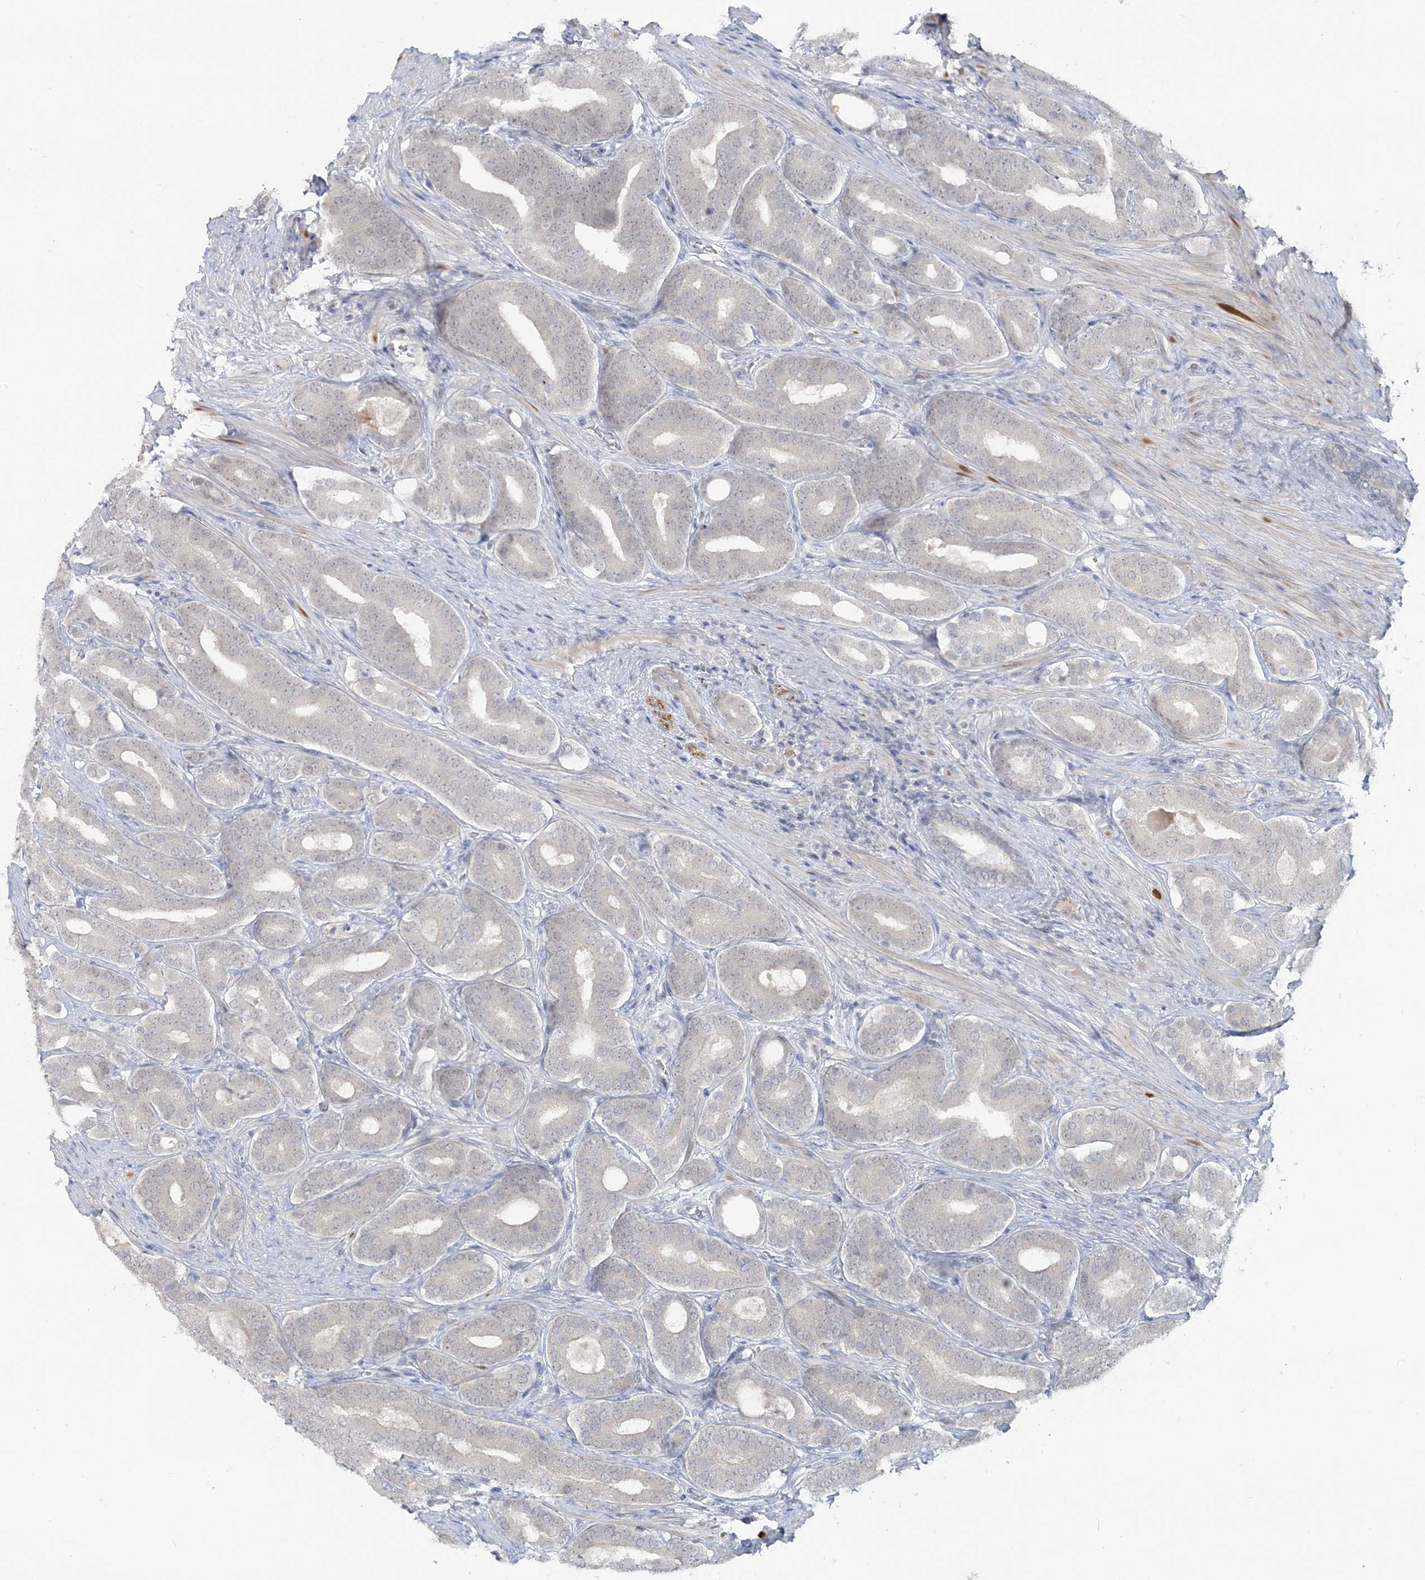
{"staining": {"intensity": "negative", "quantity": "none", "location": "none"}, "tissue": "prostate cancer", "cell_type": "Tumor cells", "image_type": "cancer", "snomed": [{"axis": "morphology", "description": "Adenocarcinoma, High grade"}, {"axis": "topography", "description": "Prostate"}], "caption": "IHC image of neoplastic tissue: human prostate adenocarcinoma (high-grade) stained with DAB shows no significant protein staining in tumor cells.", "gene": "LEXM", "patient": {"sex": "male", "age": 60}}